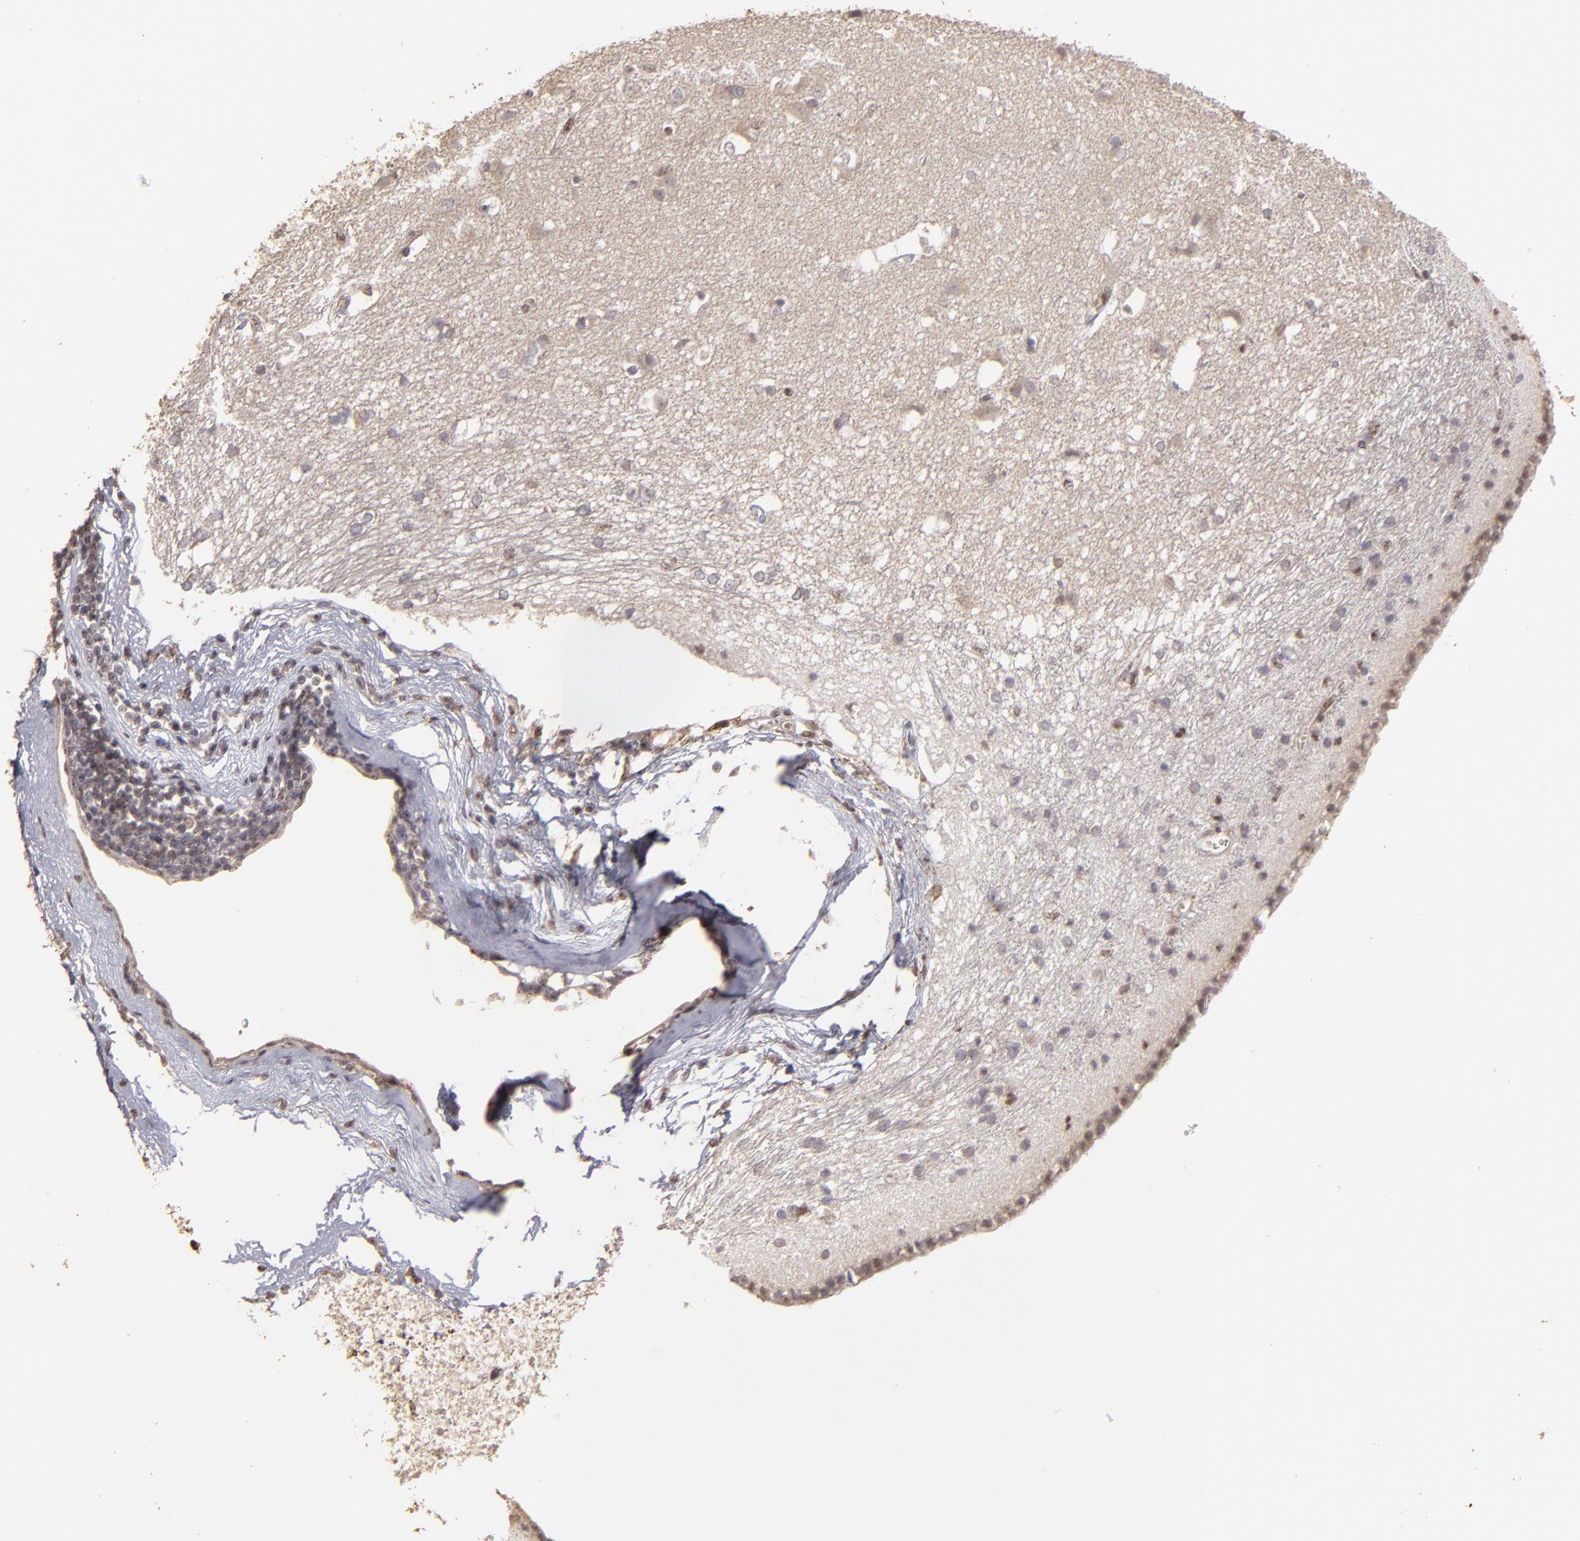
{"staining": {"intensity": "negative", "quantity": "none", "location": "none"}, "tissue": "caudate", "cell_type": "Glial cells", "image_type": "normal", "snomed": [{"axis": "morphology", "description": "Normal tissue, NOS"}, {"axis": "topography", "description": "Lateral ventricle wall"}], "caption": "Immunohistochemical staining of benign human caudate displays no significant staining in glial cells.", "gene": "CD55", "patient": {"sex": "female", "age": 19}}